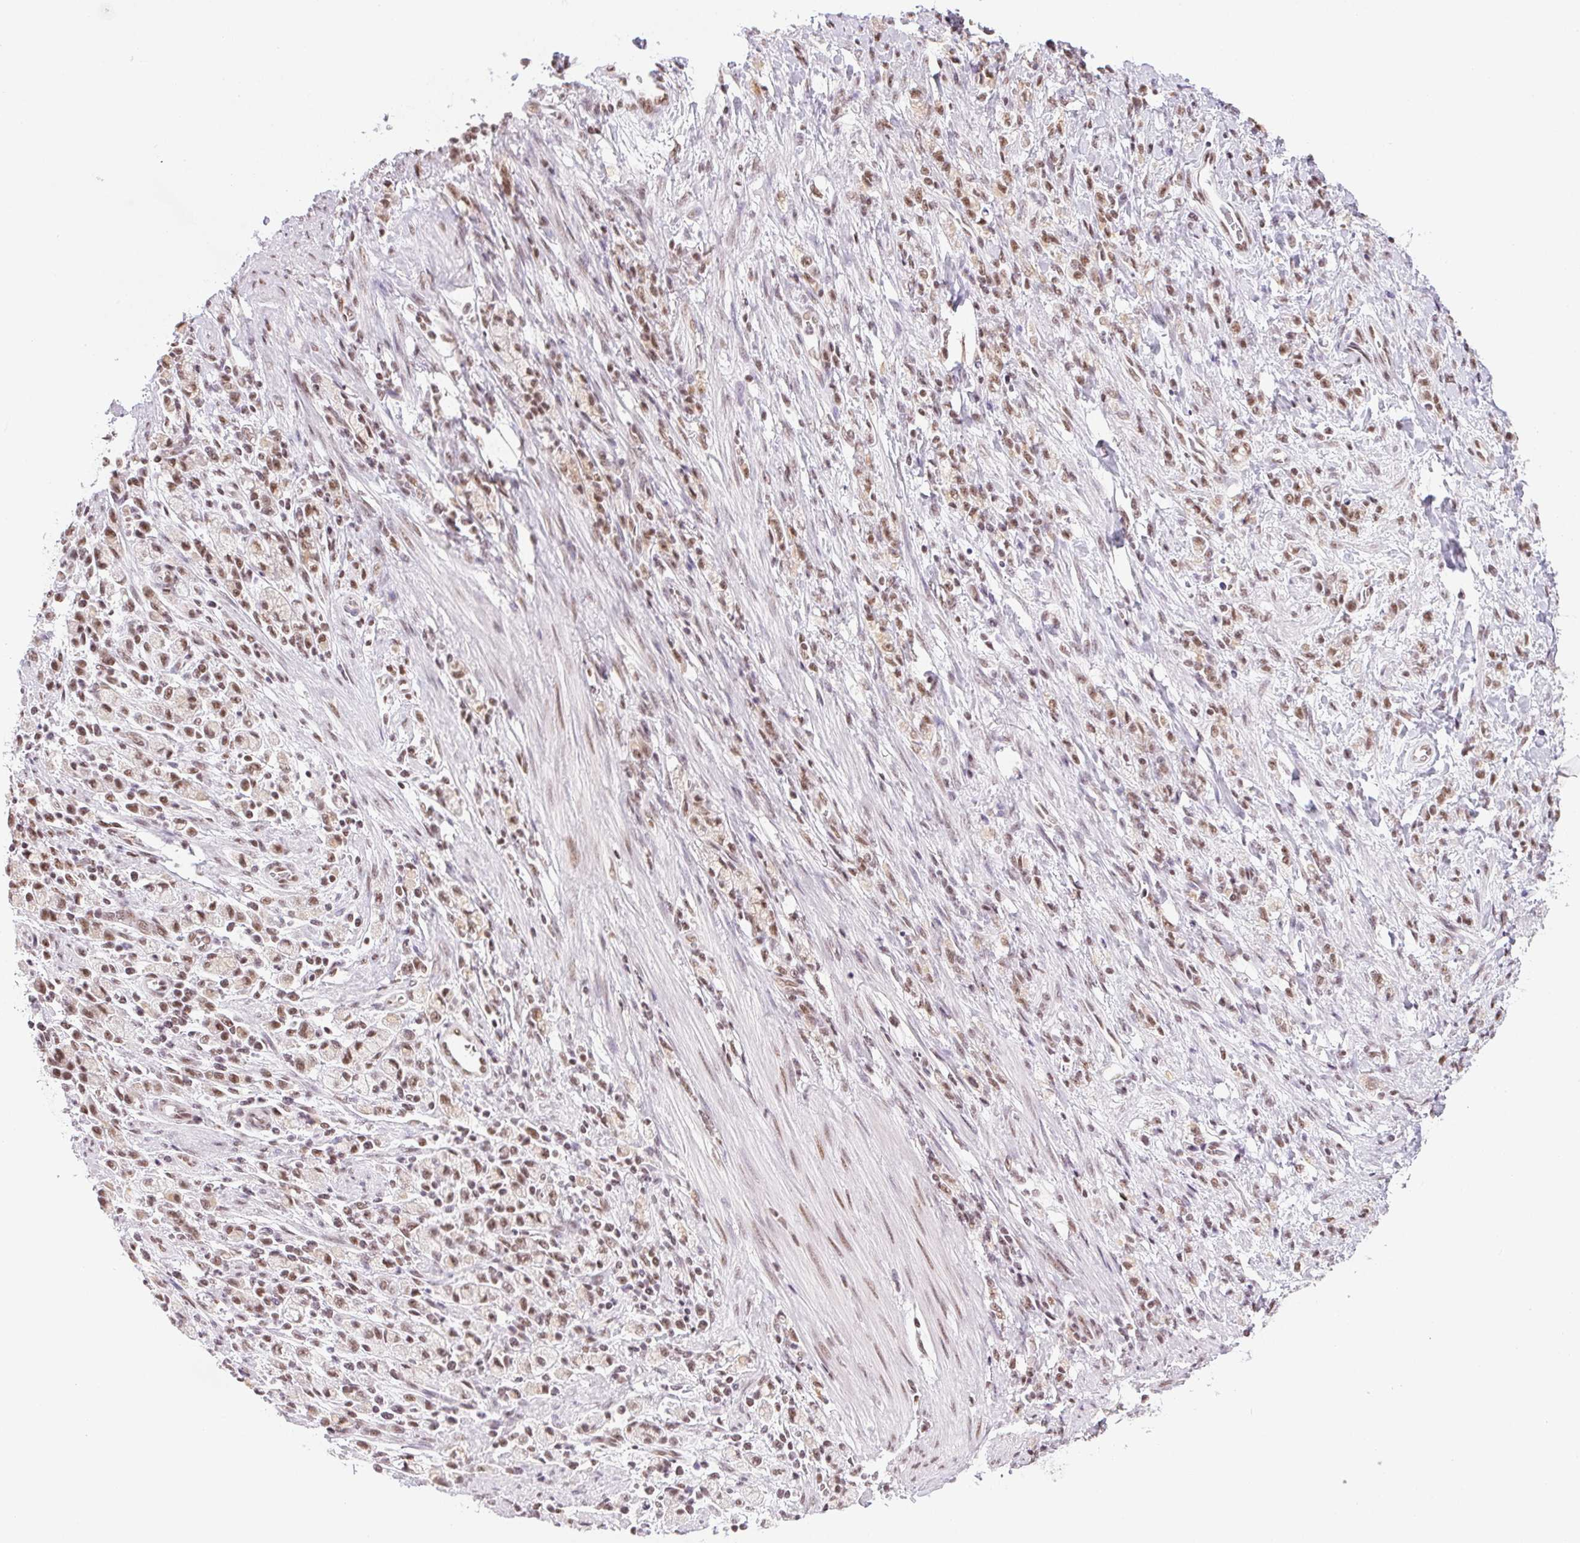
{"staining": {"intensity": "moderate", "quantity": ">75%", "location": "nuclear"}, "tissue": "stomach cancer", "cell_type": "Tumor cells", "image_type": "cancer", "snomed": [{"axis": "morphology", "description": "Adenocarcinoma, NOS"}, {"axis": "topography", "description": "Stomach"}], "caption": "This is an image of immunohistochemistry staining of stomach cancer (adenocarcinoma), which shows moderate expression in the nuclear of tumor cells.", "gene": "IK", "patient": {"sex": "male", "age": 77}}